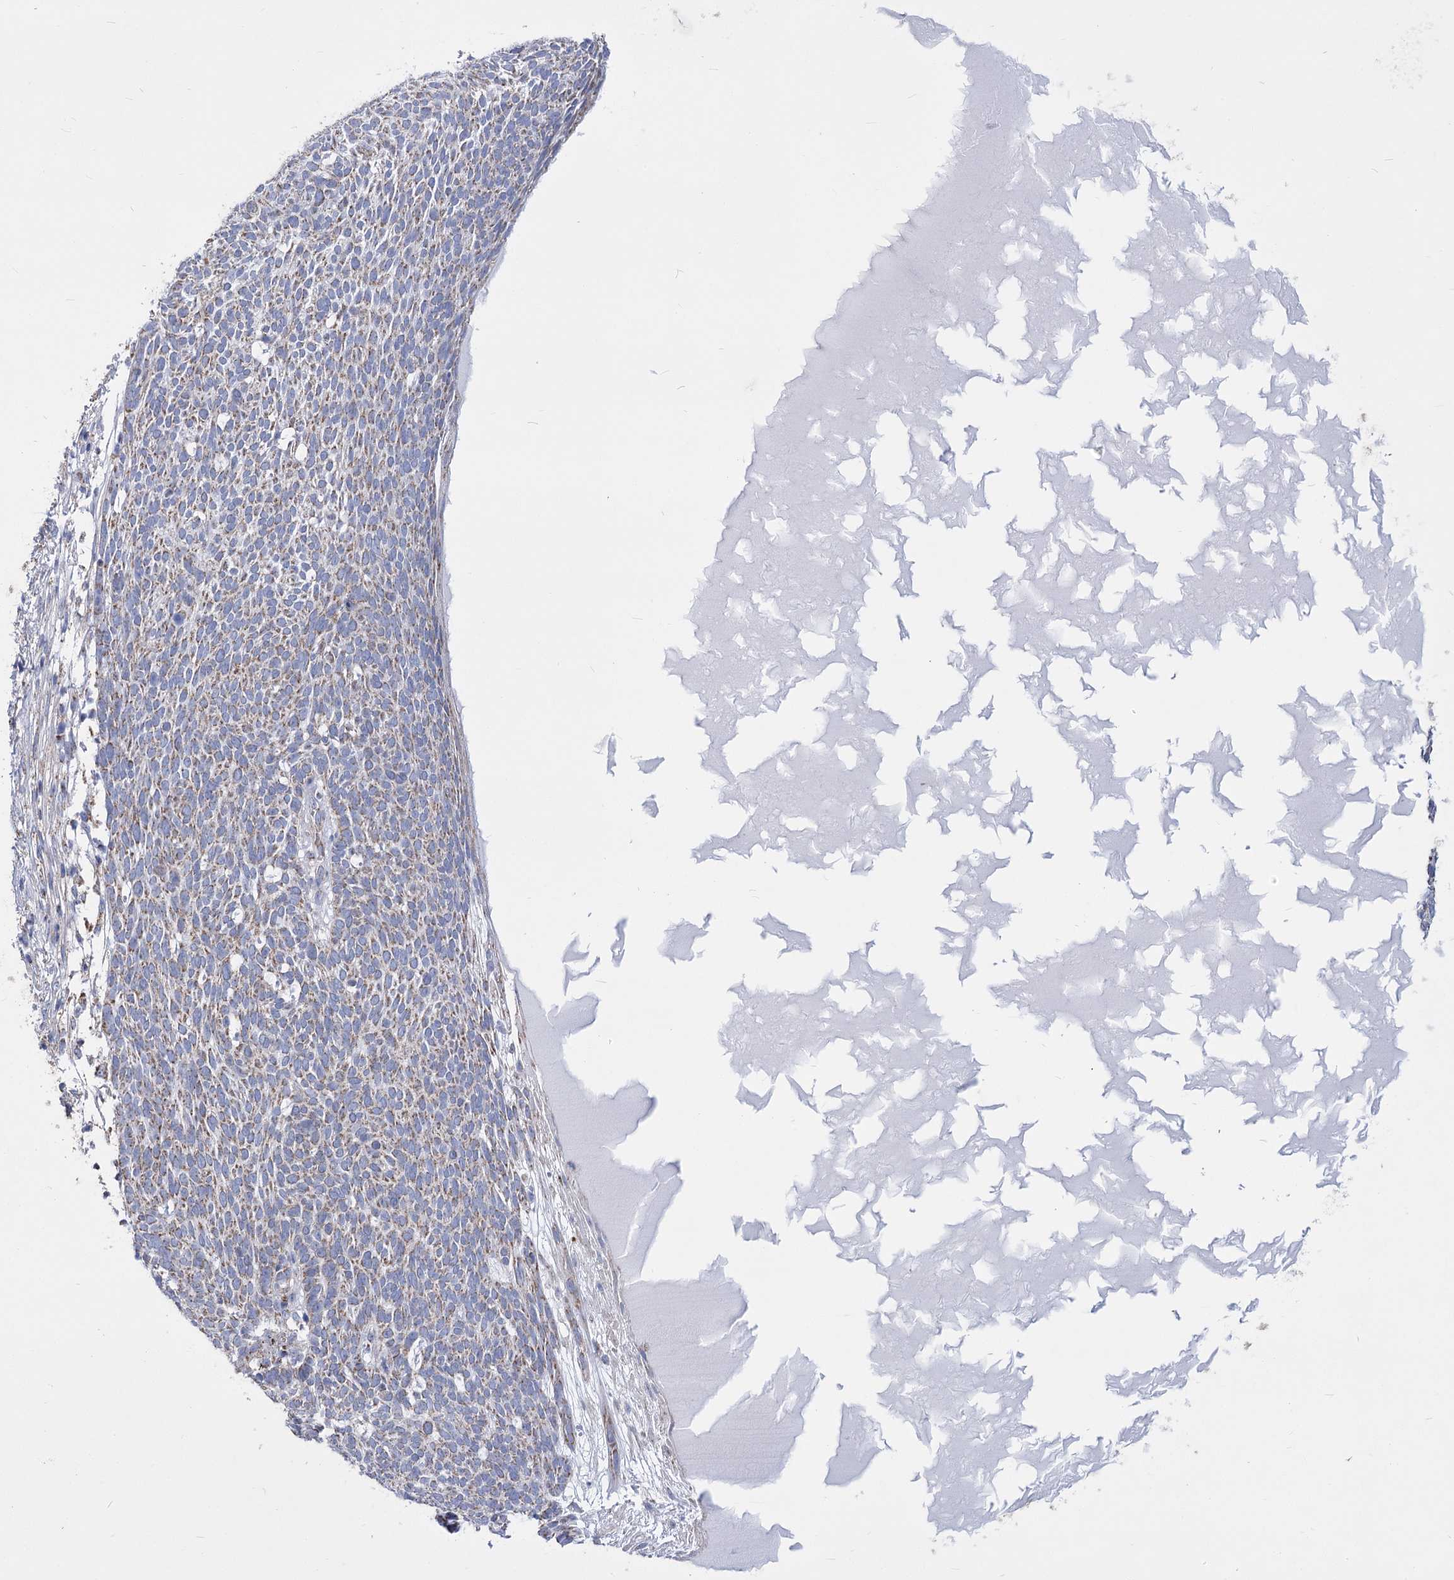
{"staining": {"intensity": "weak", "quantity": ">75%", "location": "cytoplasmic/membranous"}, "tissue": "skin cancer", "cell_type": "Tumor cells", "image_type": "cancer", "snomed": [{"axis": "morphology", "description": "Squamous cell carcinoma, NOS"}, {"axis": "topography", "description": "Skin"}], "caption": "High-magnification brightfield microscopy of skin cancer stained with DAB (brown) and counterstained with hematoxylin (blue). tumor cells exhibit weak cytoplasmic/membranous expression is seen in approximately>75% of cells.", "gene": "PDHB", "patient": {"sex": "female", "age": 90}}